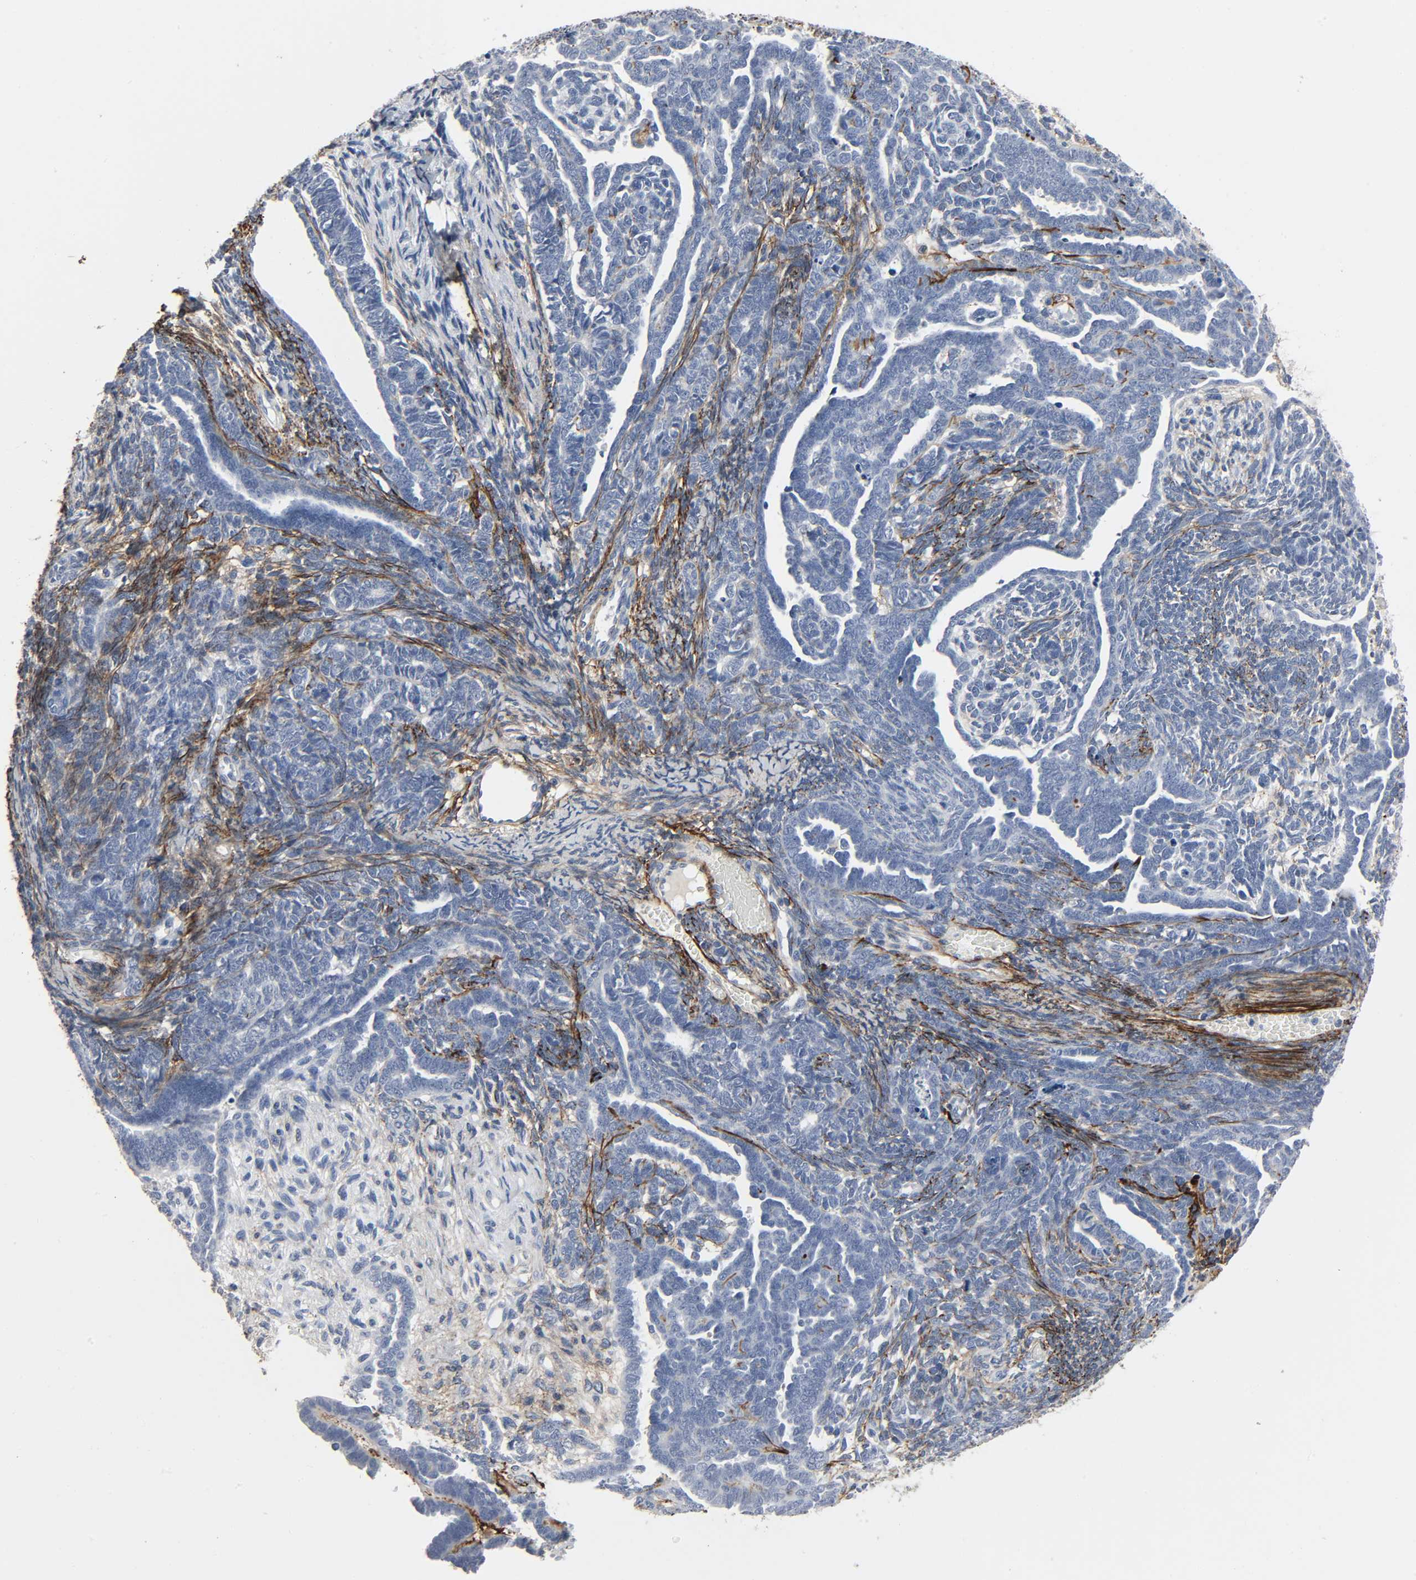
{"staining": {"intensity": "negative", "quantity": "none", "location": "none"}, "tissue": "endometrial cancer", "cell_type": "Tumor cells", "image_type": "cancer", "snomed": [{"axis": "morphology", "description": "Neoplasm, malignant, NOS"}, {"axis": "topography", "description": "Endometrium"}], "caption": "This photomicrograph is of endometrial neoplasm (malignant) stained with immunohistochemistry (IHC) to label a protein in brown with the nuclei are counter-stained blue. There is no staining in tumor cells.", "gene": "FBLN5", "patient": {"sex": "female", "age": 74}}